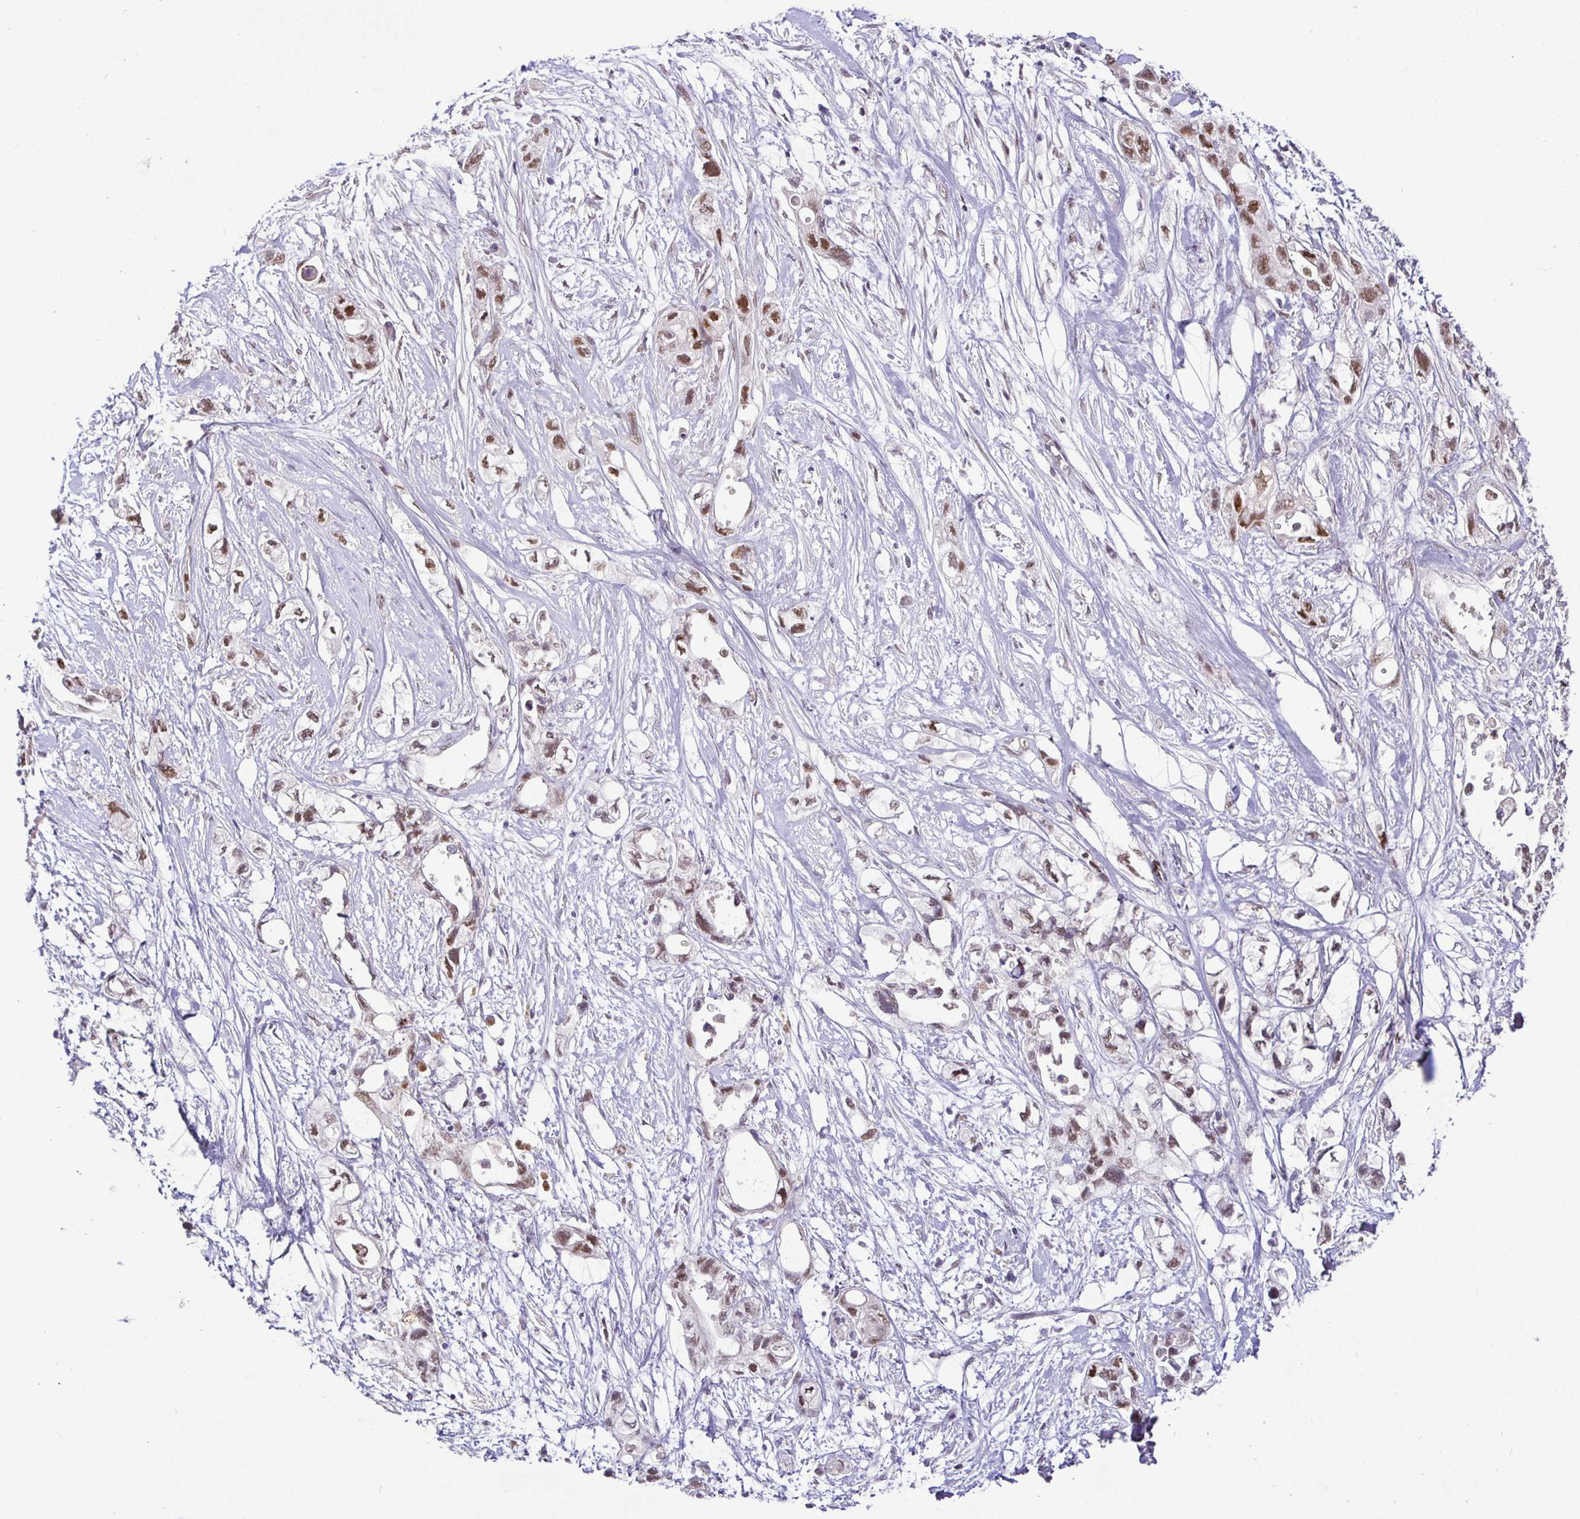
{"staining": {"intensity": "moderate", "quantity": ">75%", "location": "nuclear"}, "tissue": "pancreatic cancer", "cell_type": "Tumor cells", "image_type": "cancer", "snomed": [{"axis": "morphology", "description": "Adenocarcinoma, NOS"}, {"axis": "topography", "description": "Pancreas"}], "caption": "Human pancreatic cancer (adenocarcinoma) stained with a protein marker displays moderate staining in tumor cells.", "gene": "NUP188", "patient": {"sex": "female", "age": 72}}